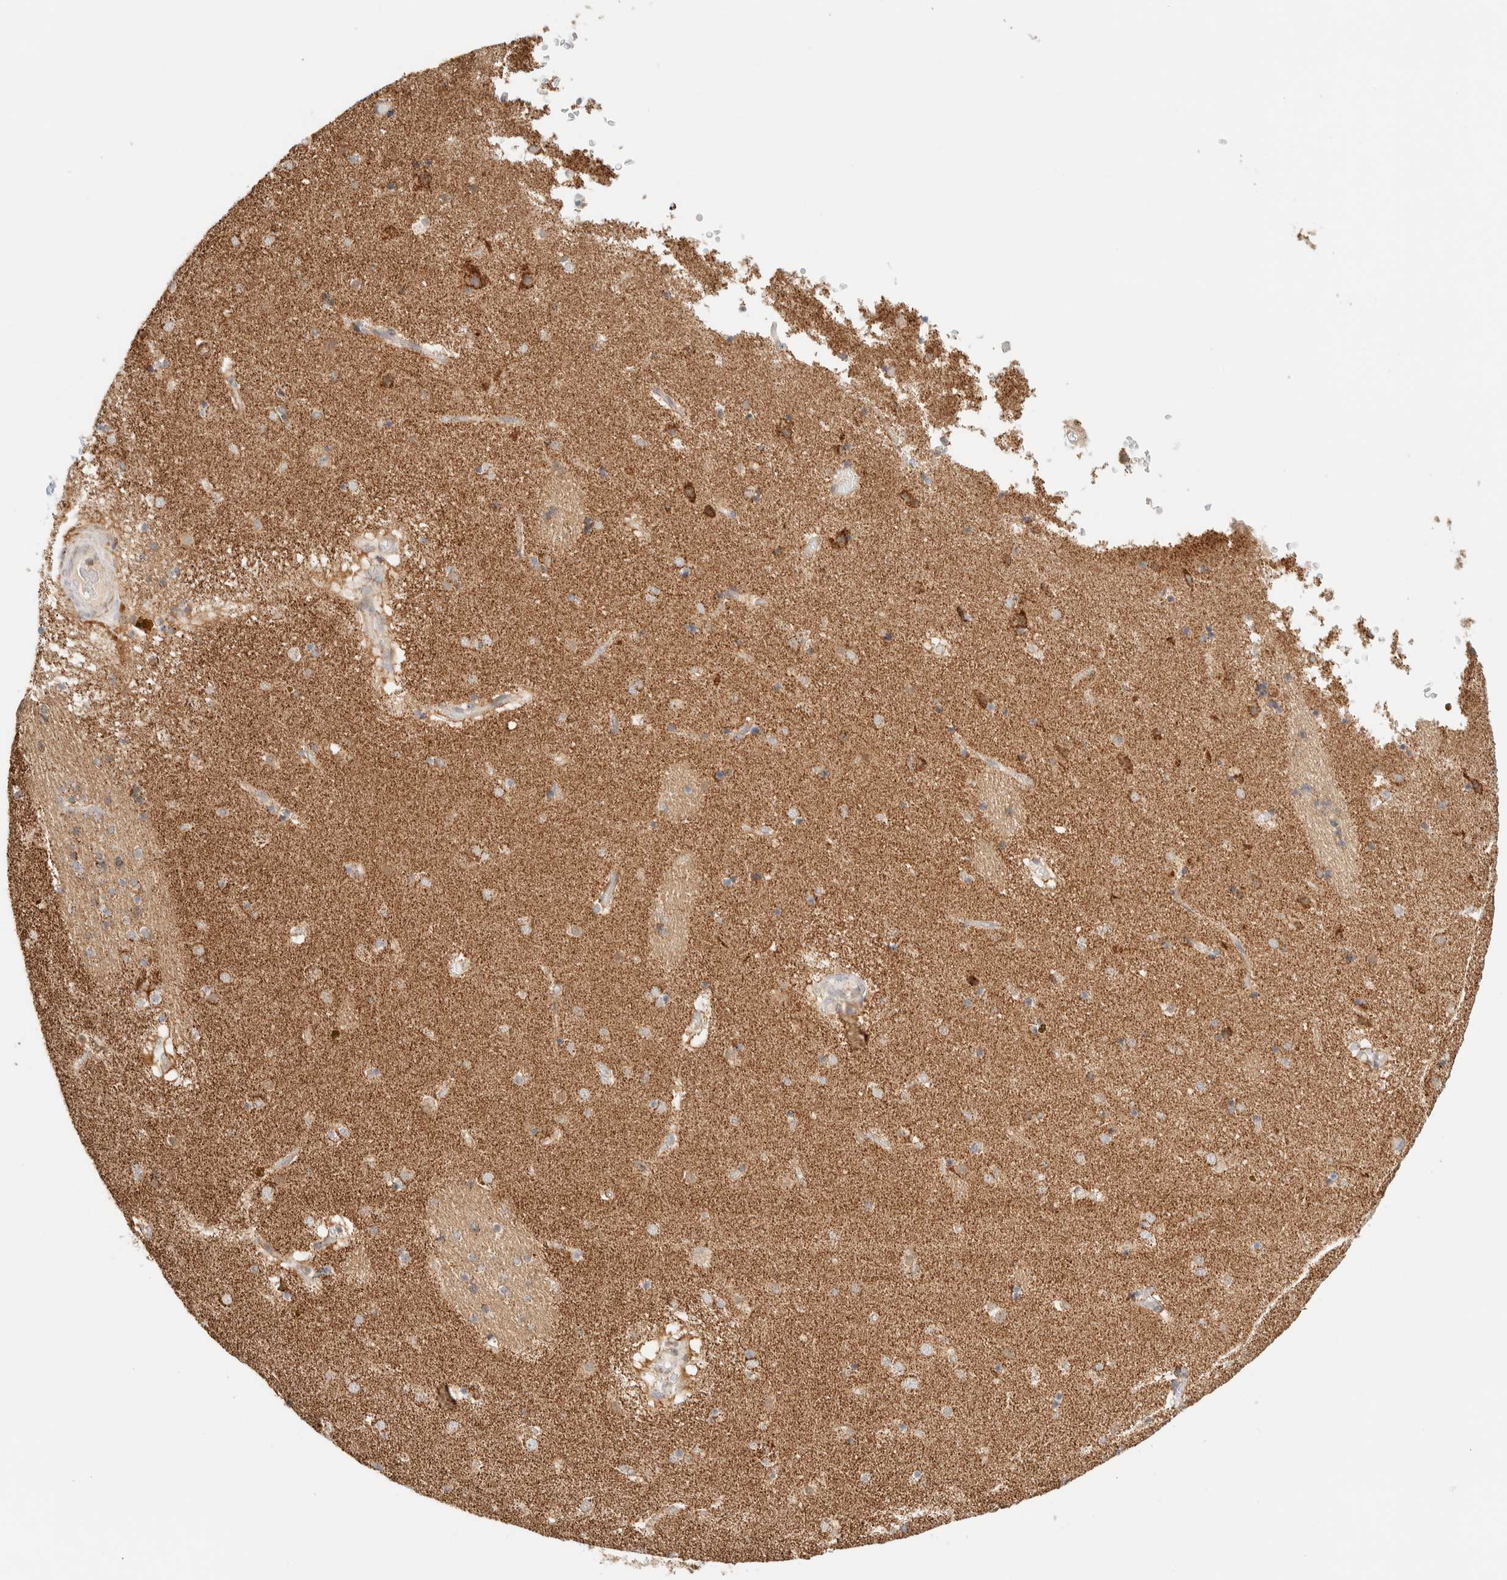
{"staining": {"intensity": "weak", "quantity": ">75%", "location": "cytoplasmic/membranous"}, "tissue": "caudate", "cell_type": "Glial cells", "image_type": "normal", "snomed": [{"axis": "morphology", "description": "Normal tissue, NOS"}, {"axis": "topography", "description": "Lateral ventricle wall"}], "caption": "Weak cytoplasmic/membranous protein staining is identified in approximately >75% of glial cells in caudate. The protein of interest is shown in brown color, while the nuclei are stained blue.", "gene": "PPM1K", "patient": {"sex": "male", "age": 70}}